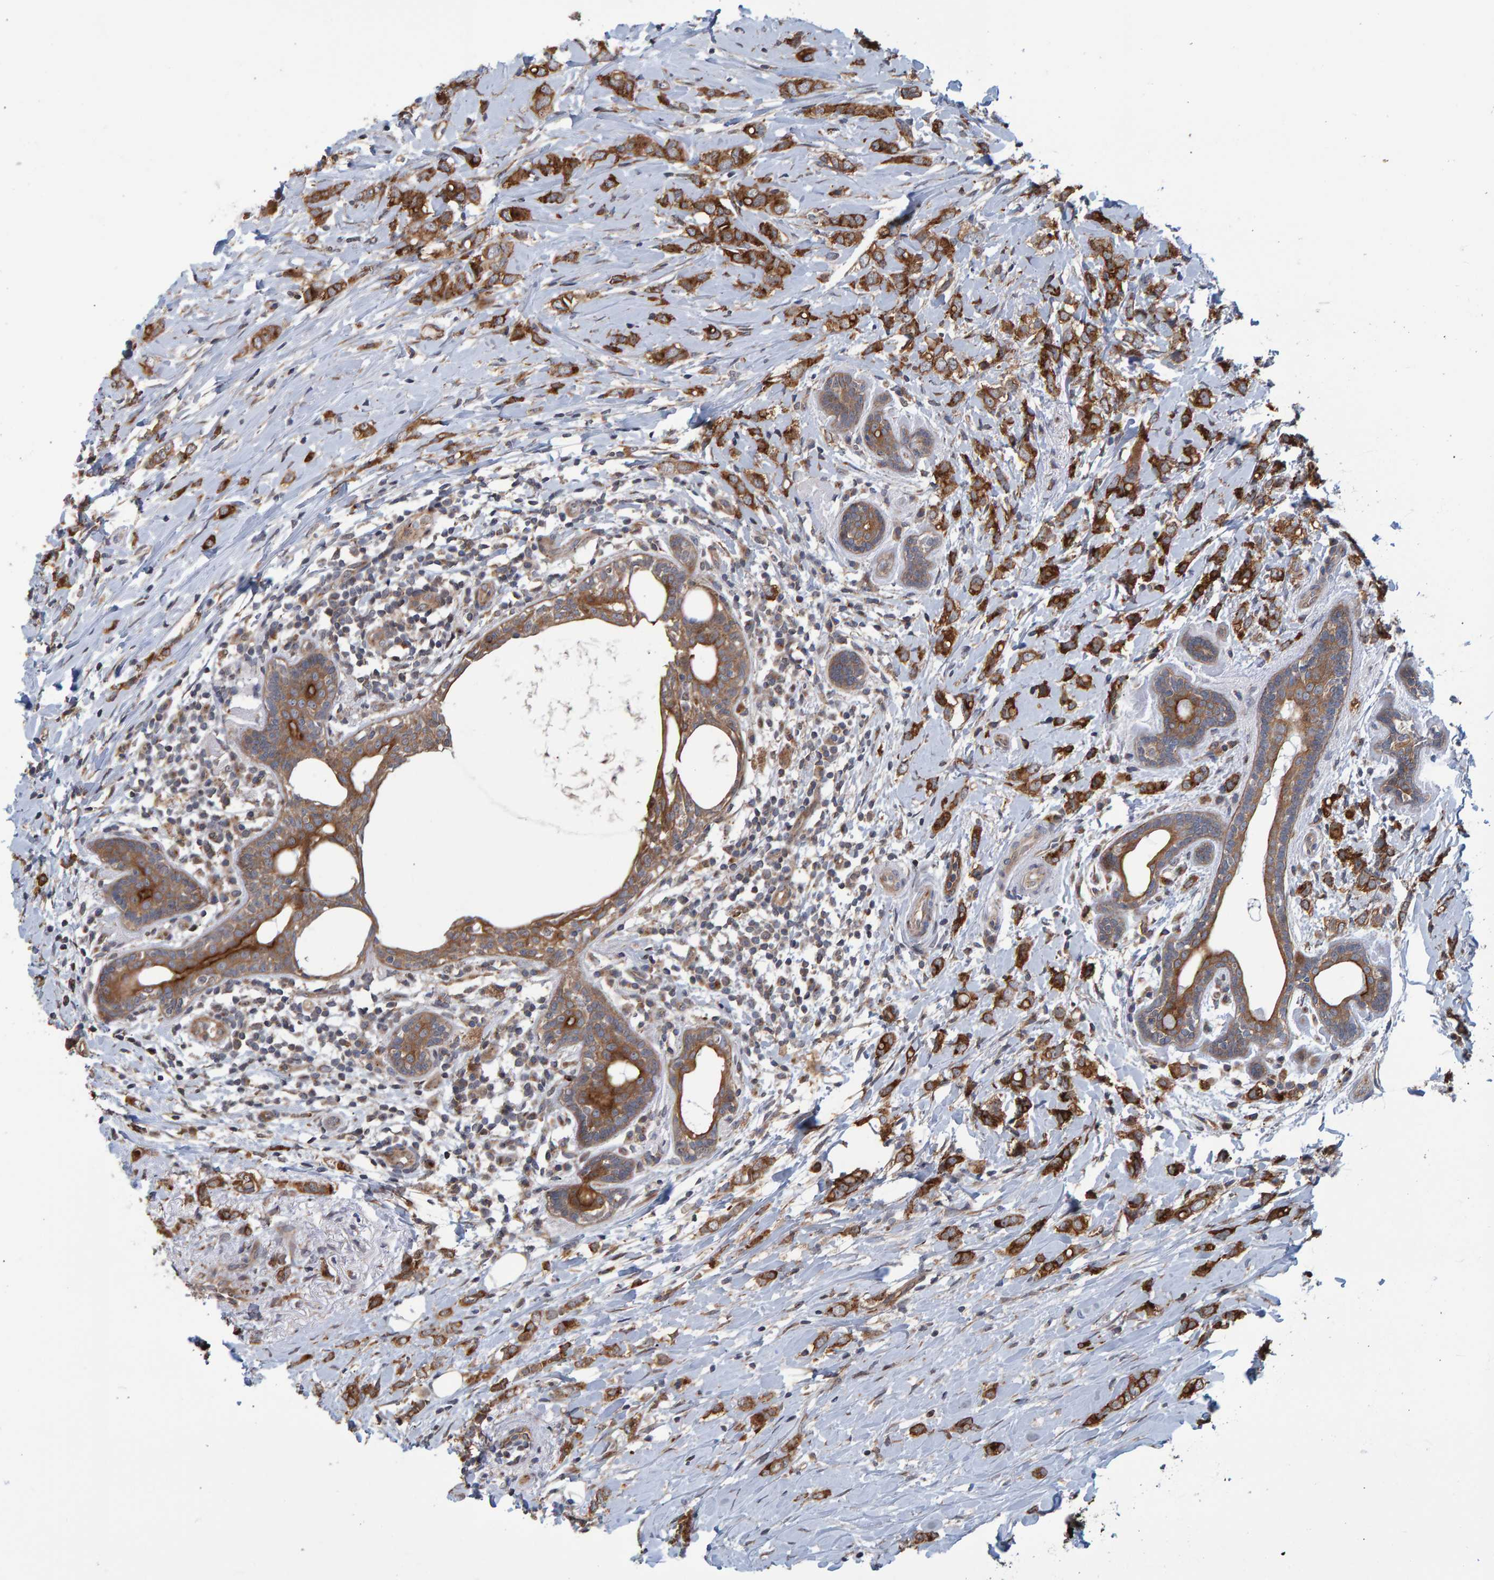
{"staining": {"intensity": "strong", "quantity": ">75%", "location": "cytoplasmic/membranous"}, "tissue": "breast cancer", "cell_type": "Tumor cells", "image_type": "cancer", "snomed": [{"axis": "morphology", "description": "Normal tissue, NOS"}, {"axis": "morphology", "description": "Lobular carcinoma"}, {"axis": "topography", "description": "Breast"}], "caption": "DAB (3,3'-diaminobenzidine) immunohistochemical staining of human breast cancer demonstrates strong cytoplasmic/membranous protein staining in approximately >75% of tumor cells. The staining is performed using DAB brown chromogen to label protein expression. The nuclei are counter-stained blue using hematoxylin.", "gene": "LRBA", "patient": {"sex": "female", "age": 47}}